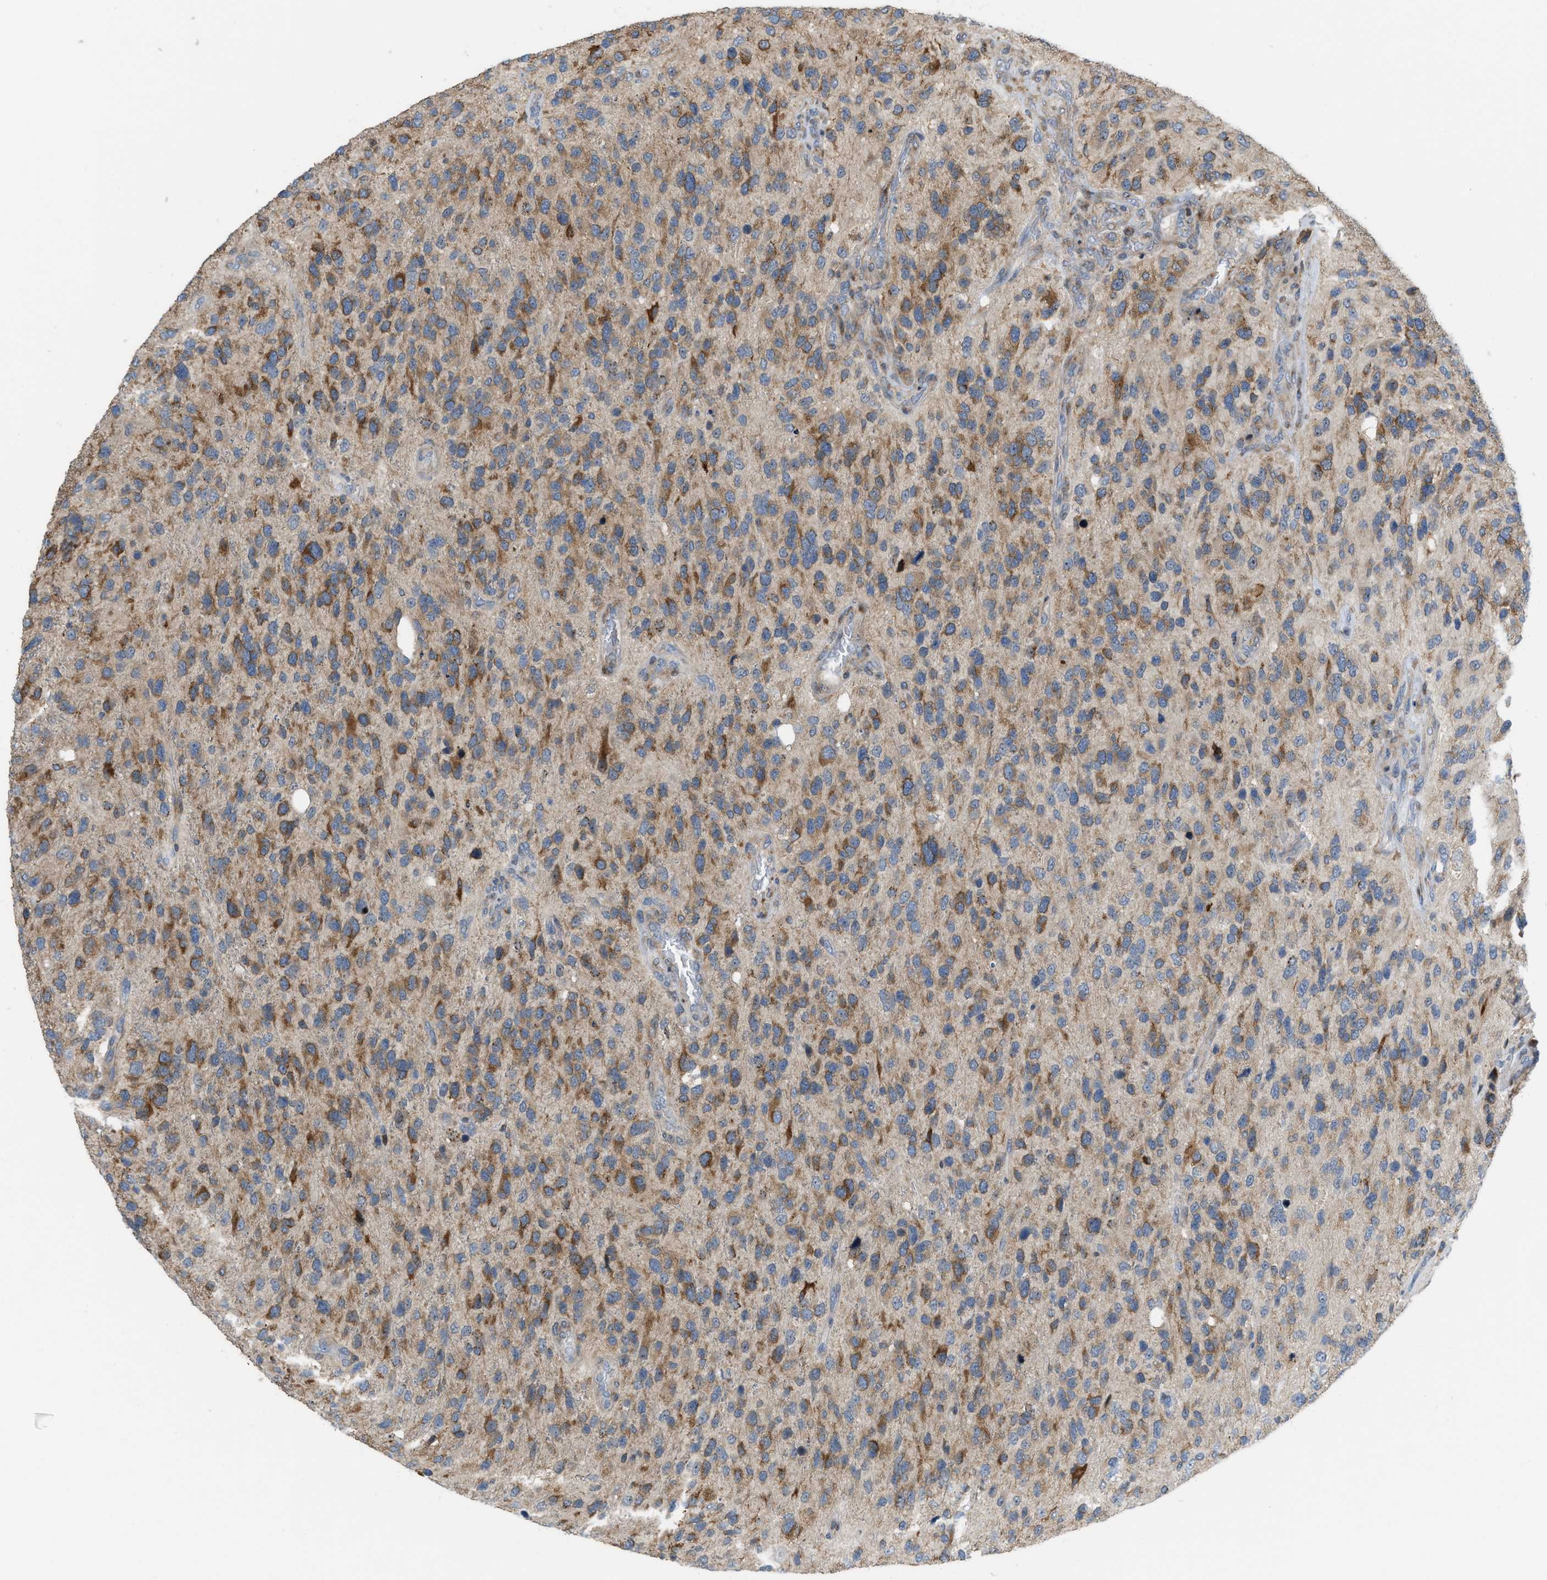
{"staining": {"intensity": "moderate", "quantity": ">75%", "location": "cytoplasmic/membranous"}, "tissue": "glioma", "cell_type": "Tumor cells", "image_type": "cancer", "snomed": [{"axis": "morphology", "description": "Glioma, malignant, High grade"}, {"axis": "topography", "description": "Brain"}], "caption": "Malignant glioma (high-grade) stained with a brown dye shows moderate cytoplasmic/membranous positive expression in about >75% of tumor cells.", "gene": "DIPK1A", "patient": {"sex": "female", "age": 58}}